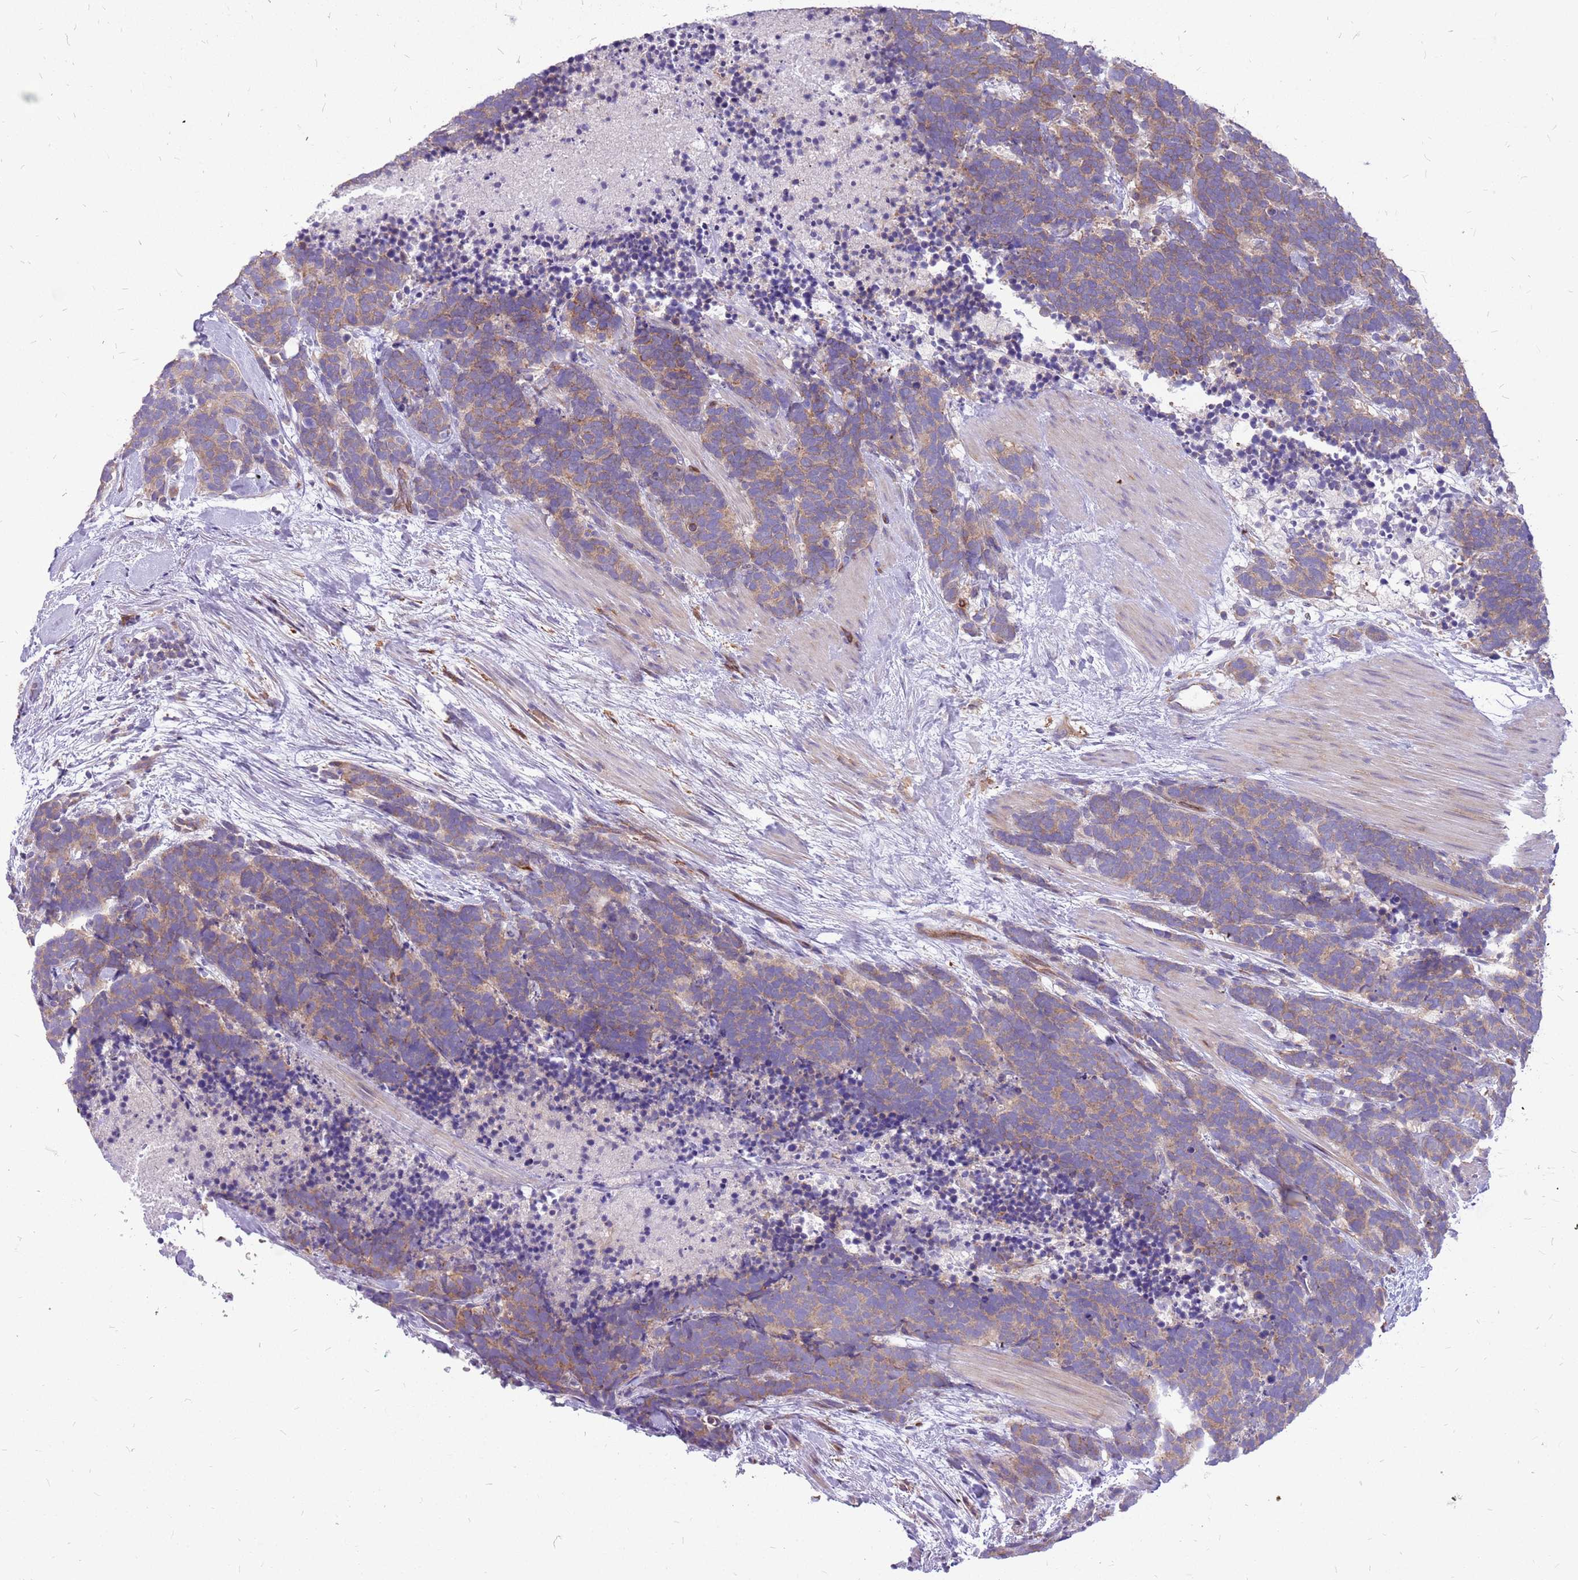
{"staining": {"intensity": "moderate", "quantity": ">75%", "location": "cytoplasmic/membranous"}, "tissue": "carcinoid", "cell_type": "Tumor cells", "image_type": "cancer", "snomed": [{"axis": "morphology", "description": "Carcinoma, NOS"}, {"axis": "morphology", "description": "Carcinoid, malignant, NOS"}, {"axis": "topography", "description": "Prostate"}], "caption": "IHC histopathology image of neoplastic tissue: human carcinoid stained using immunohistochemistry displays medium levels of moderate protein expression localized specifically in the cytoplasmic/membranous of tumor cells, appearing as a cytoplasmic/membranous brown color.", "gene": "WDR90", "patient": {"sex": "male", "age": 57}}